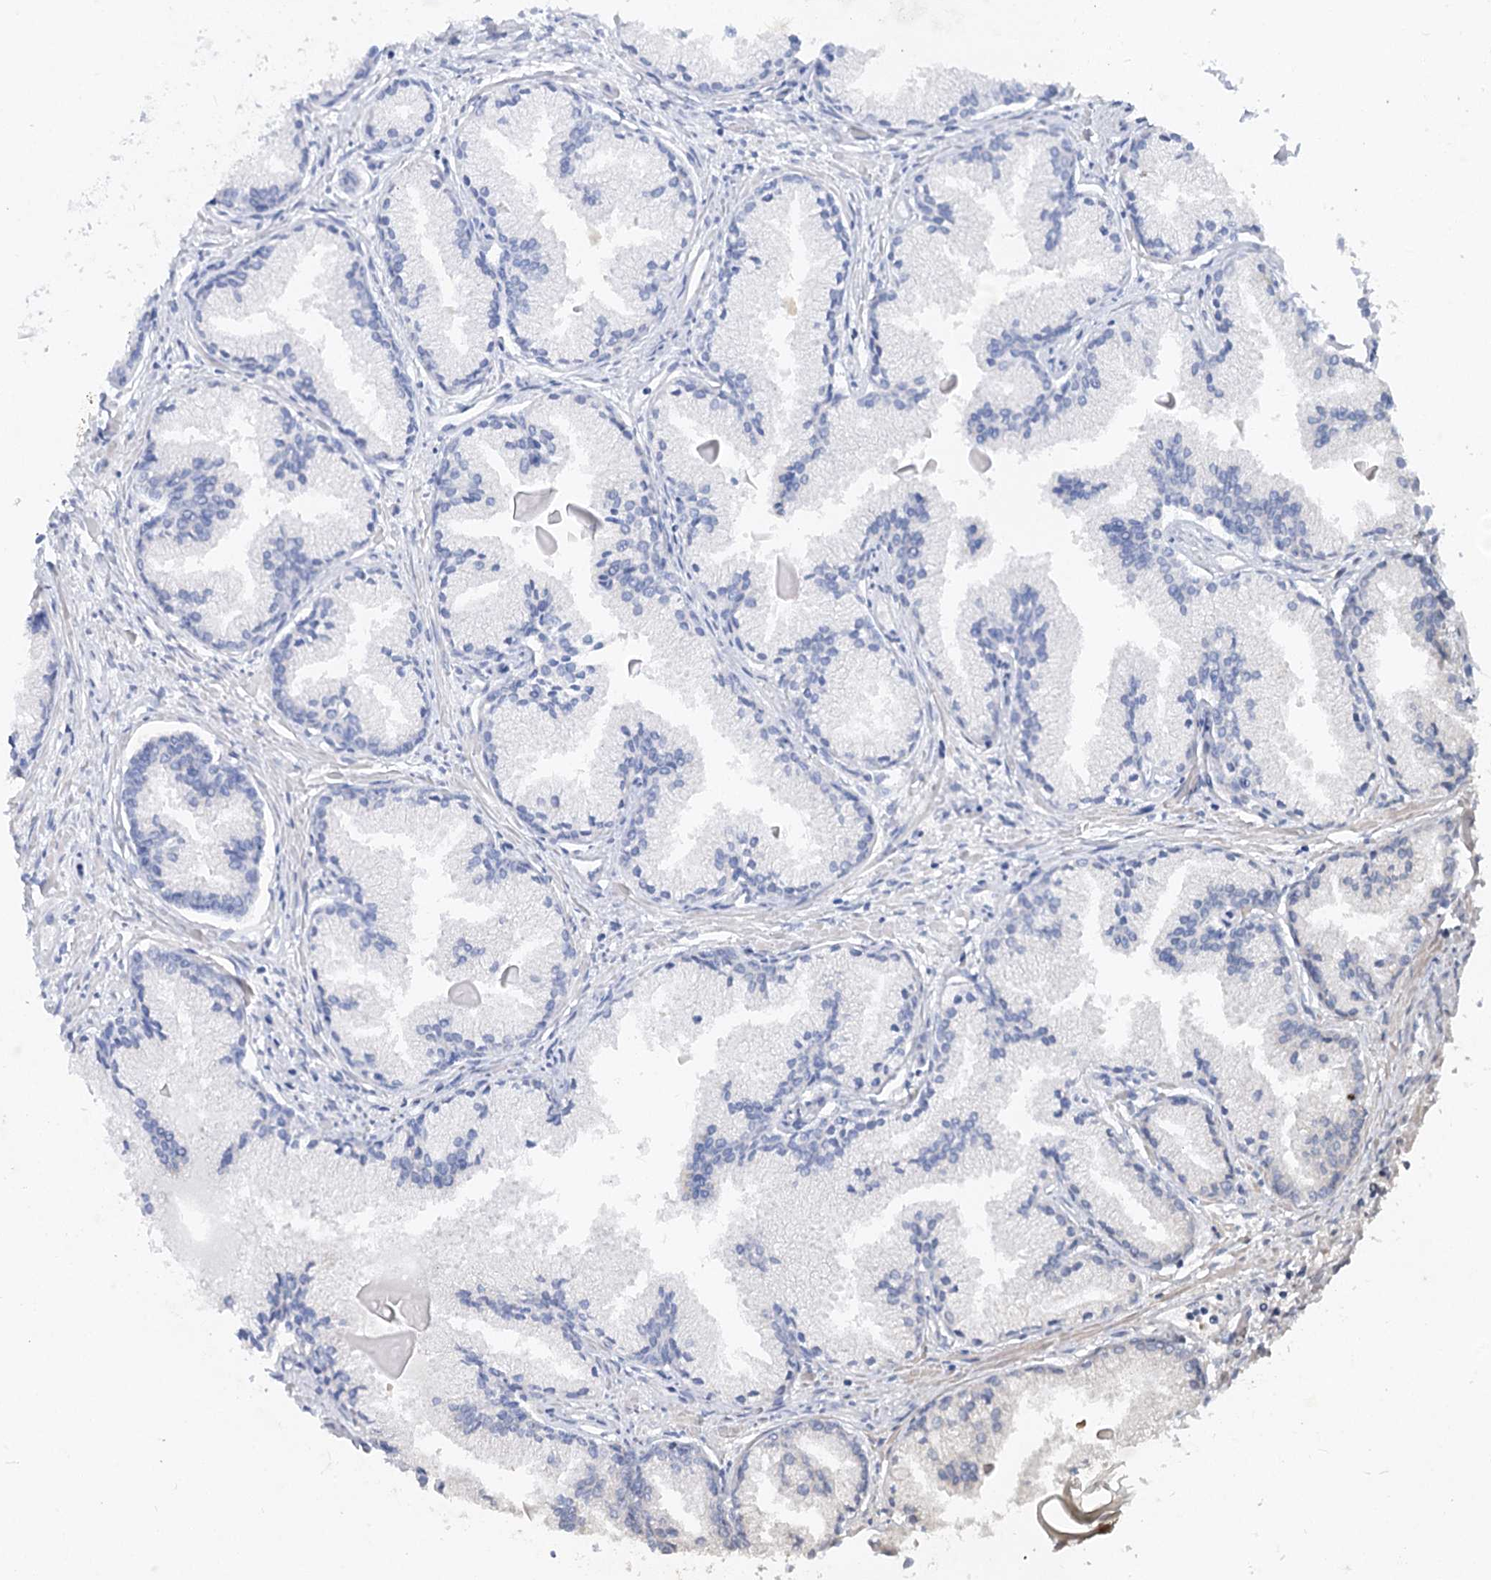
{"staining": {"intensity": "negative", "quantity": "none", "location": "none"}, "tissue": "prostate cancer", "cell_type": "Tumor cells", "image_type": "cancer", "snomed": [{"axis": "morphology", "description": "Adenocarcinoma, High grade"}, {"axis": "topography", "description": "Prostate"}], "caption": "IHC micrograph of neoplastic tissue: human high-grade adenocarcinoma (prostate) stained with DAB displays no significant protein staining in tumor cells.", "gene": "FGF19", "patient": {"sex": "male", "age": 68}}